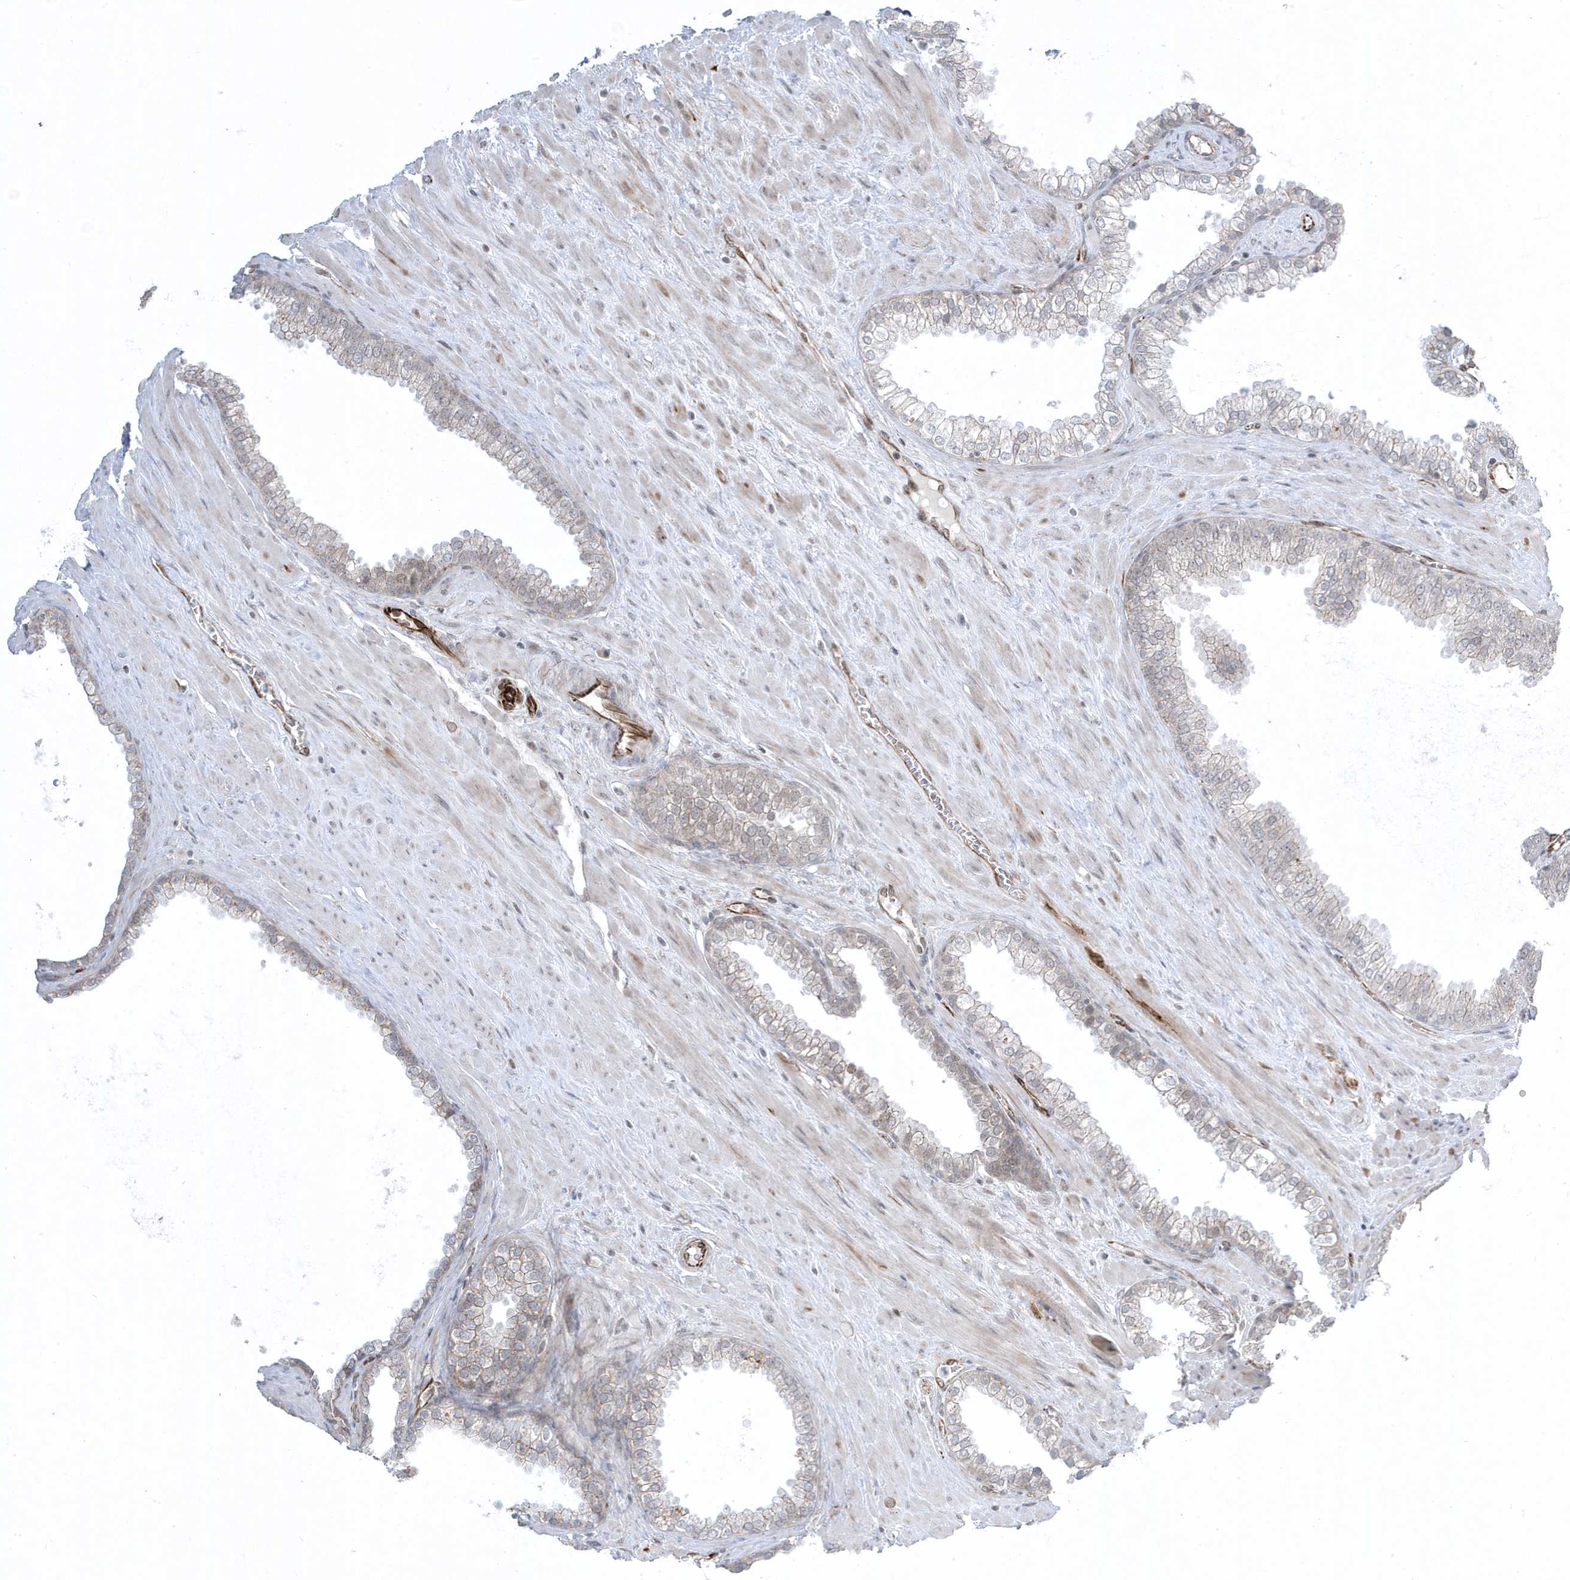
{"staining": {"intensity": "weak", "quantity": "<25%", "location": "cytoplasmic/membranous"}, "tissue": "prostate cancer", "cell_type": "Tumor cells", "image_type": "cancer", "snomed": [{"axis": "morphology", "description": "Adenocarcinoma, Low grade"}, {"axis": "topography", "description": "Prostate"}], "caption": "Low-grade adenocarcinoma (prostate) stained for a protein using immunohistochemistry (IHC) shows no positivity tumor cells.", "gene": "ADAMTSL3", "patient": {"sex": "male", "age": 62}}